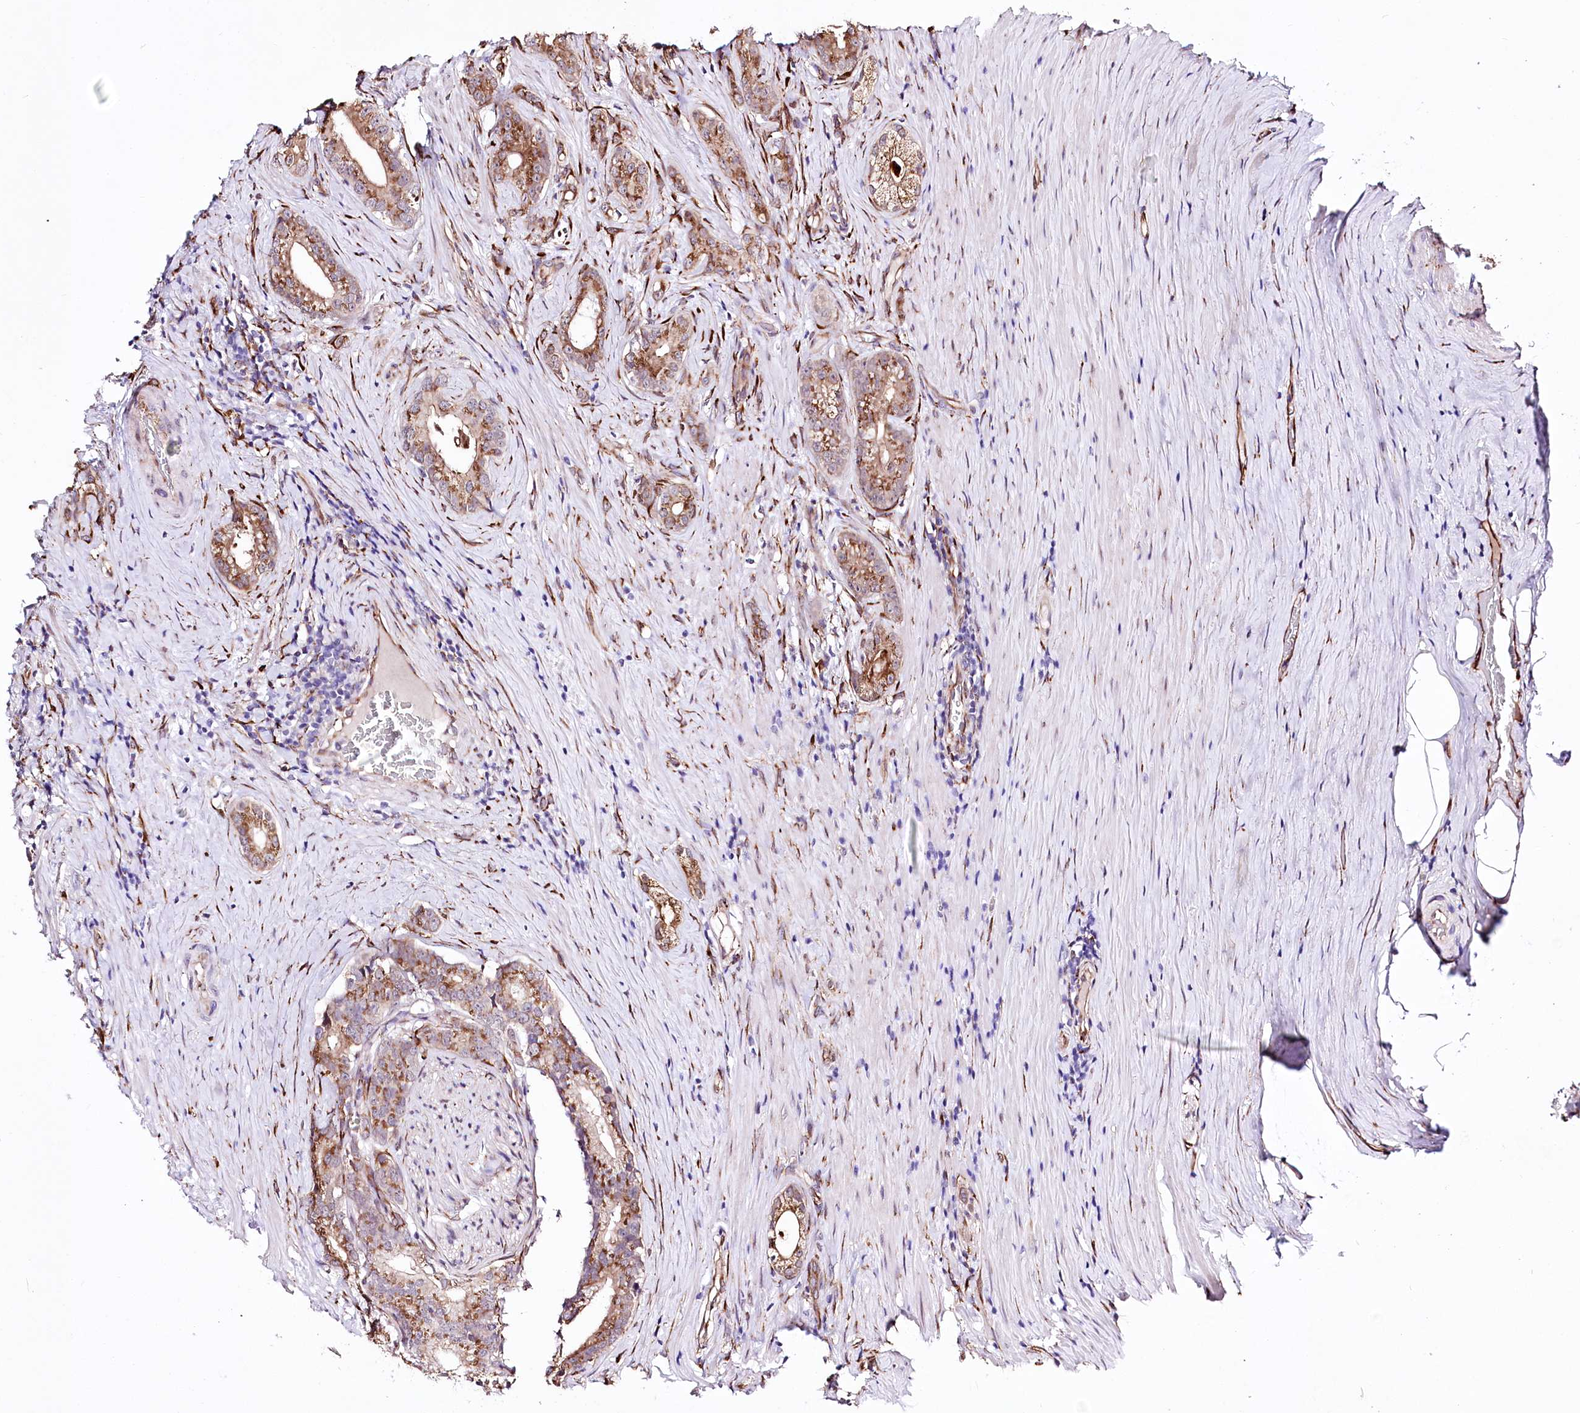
{"staining": {"intensity": "moderate", "quantity": ">75%", "location": "cytoplasmic/membranous"}, "tissue": "prostate cancer", "cell_type": "Tumor cells", "image_type": "cancer", "snomed": [{"axis": "morphology", "description": "Adenocarcinoma, Low grade"}, {"axis": "topography", "description": "Prostate"}], "caption": "Adenocarcinoma (low-grade) (prostate) stained with immunohistochemistry (IHC) reveals moderate cytoplasmic/membranous positivity in about >75% of tumor cells. Ihc stains the protein of interest in brown and the nuclei are stained blue.", "gene": "WWC1", "patient": {"sex": "male", "age": 71}}